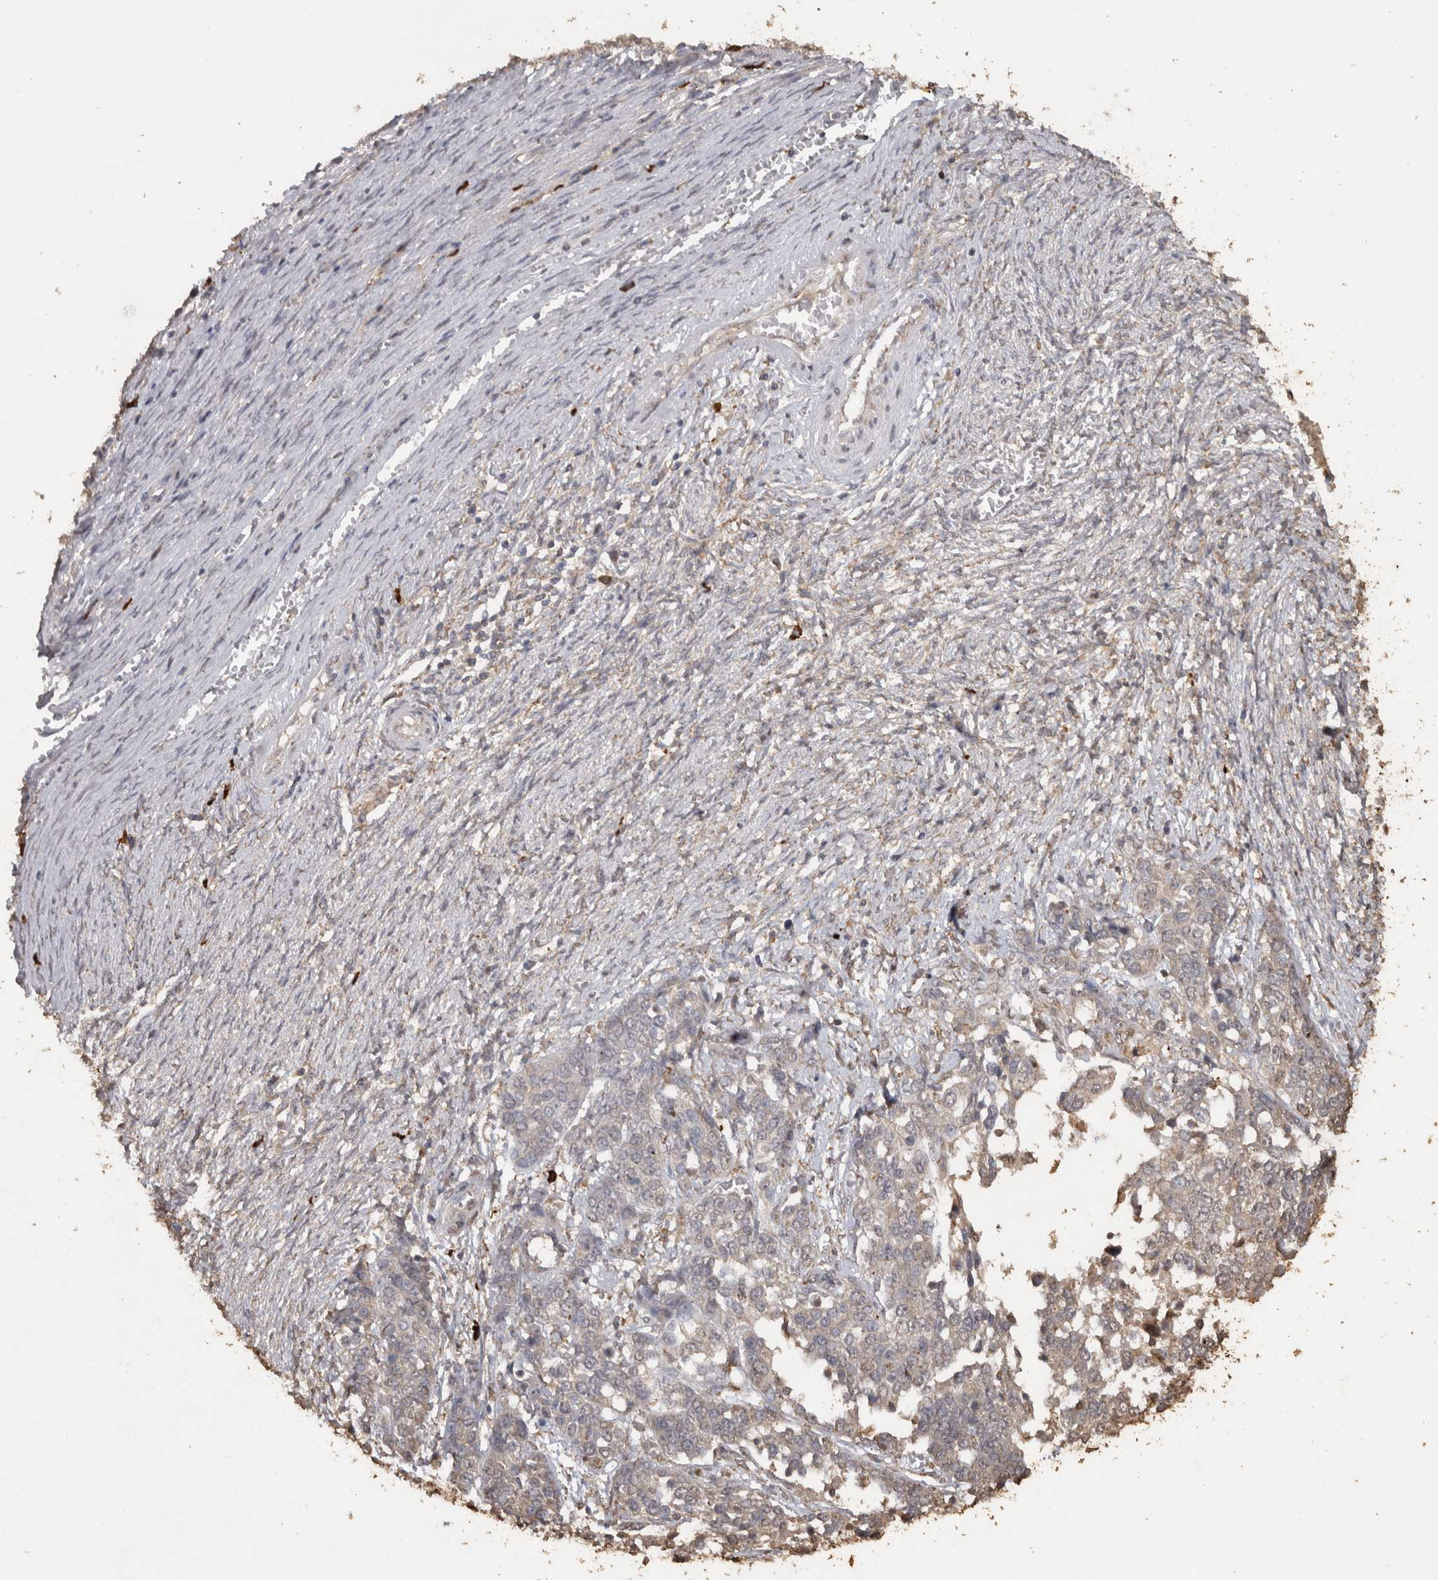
{"staining": {"intensity": "negative", "quantity": "none", "location": "none"}, "tissue": "ovarian cancer", "cell_type": "Tumor cells", "image_type": "cancer", "snomed": [{"axis": "morphology", "description": "Cystadenocarcinoma, serous, NOS"}, {"axis": "topography", "description": "Ovary"}], "caption": "Immunohistochemical staining of human ovarian cancer exhibits no significant staining in tumor cells. The staining is performed using DAB brown chromogen with nuclei counter-stained in using hematoxylin.", "gene": "CRELD2", "patient": {"sex": "female", "age": 44}}